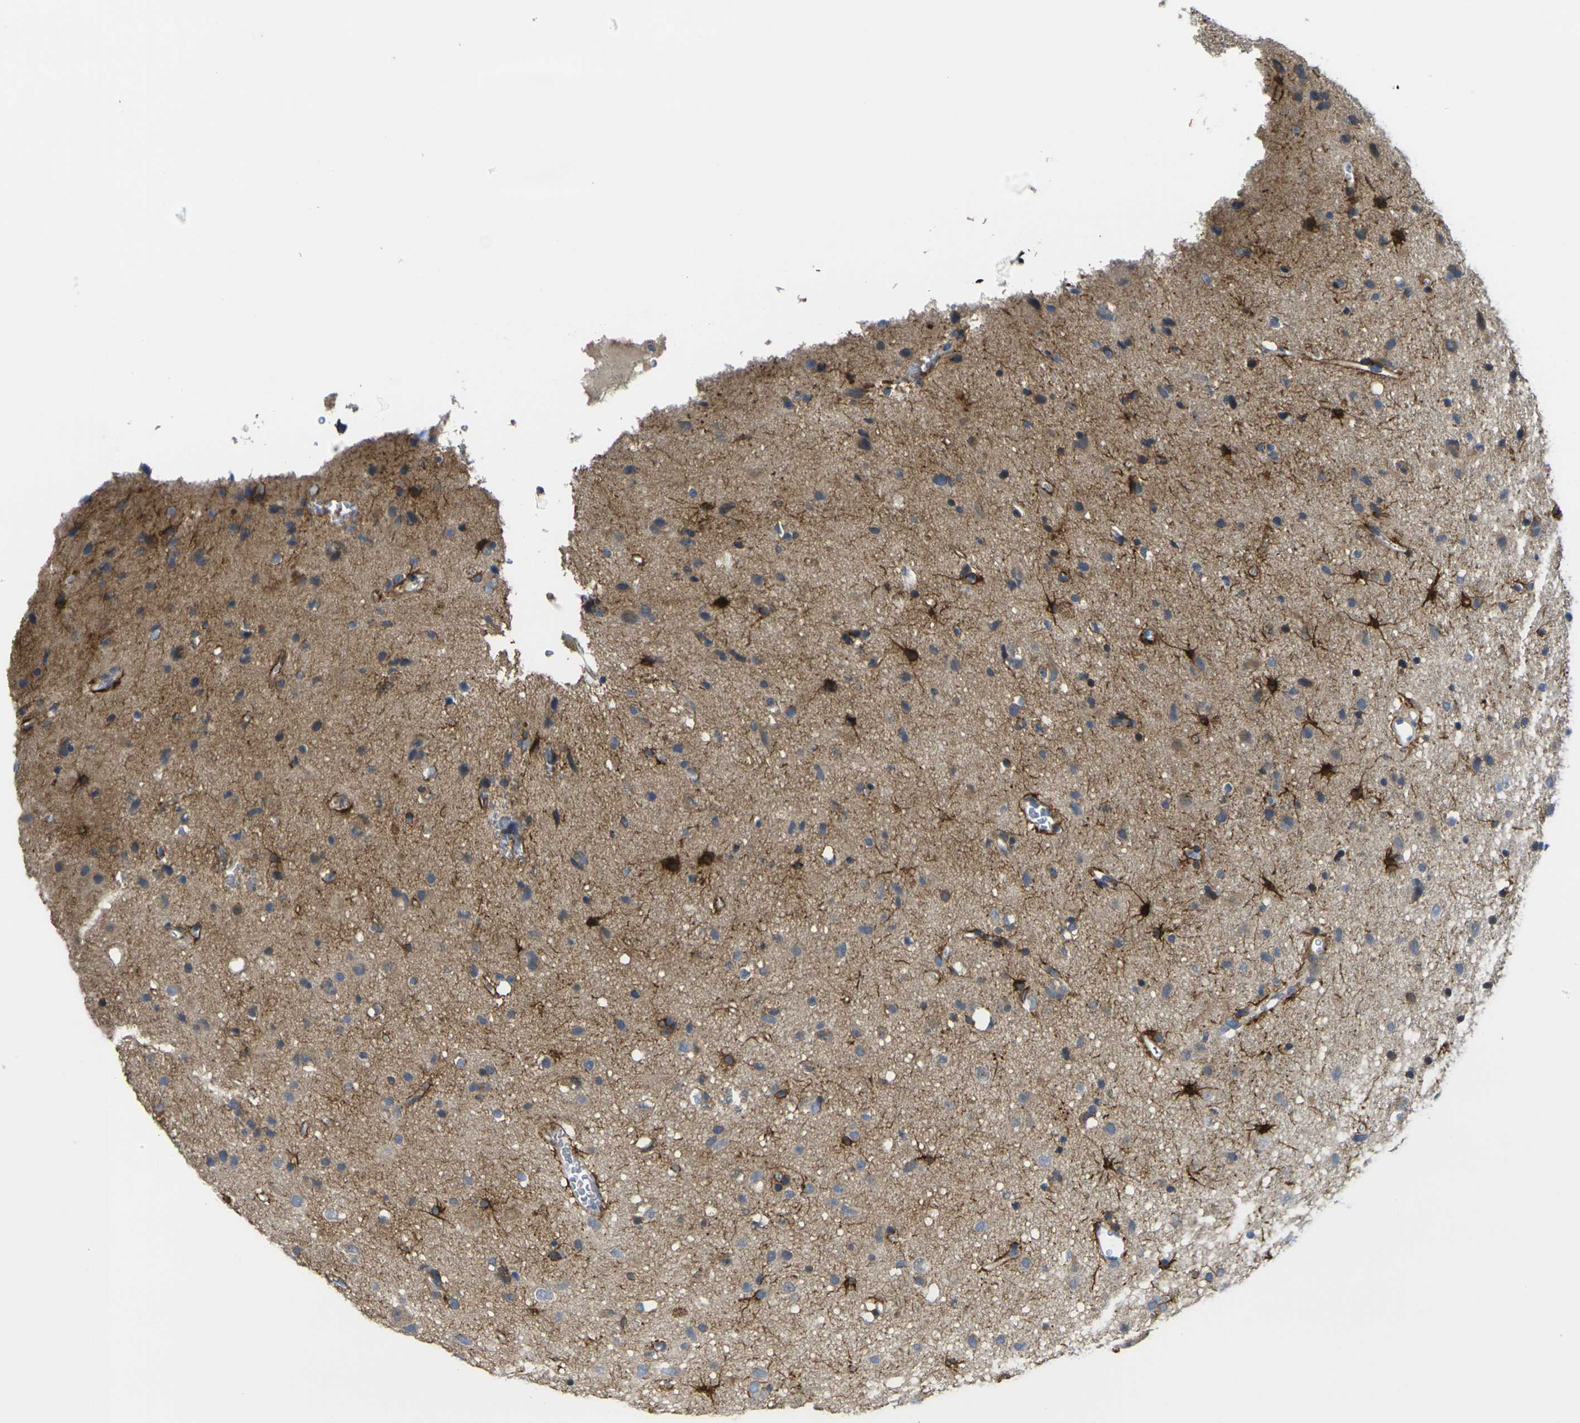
{"staining": {"intensity": "strong", "quantity": "25%-75%", "location": "cytoplasmic/membranous"}, "tissue": "glioma", "cell_type": "Tumor cells", "image_type": "cancer", "snomed": [{"axis": "morphology", "description": "Glioma, malignant, Low grade"}, {"axis": "topography", "description": "Brain"}], "caption": "IHC image of human glioma stained for a protein (brown), which shows high levels of strong cytoplasmic/membranous positivity in about 25%-75% of tumor cells.", "gene": "GNA12", "patient": {"sex": "male", "age": 77}}